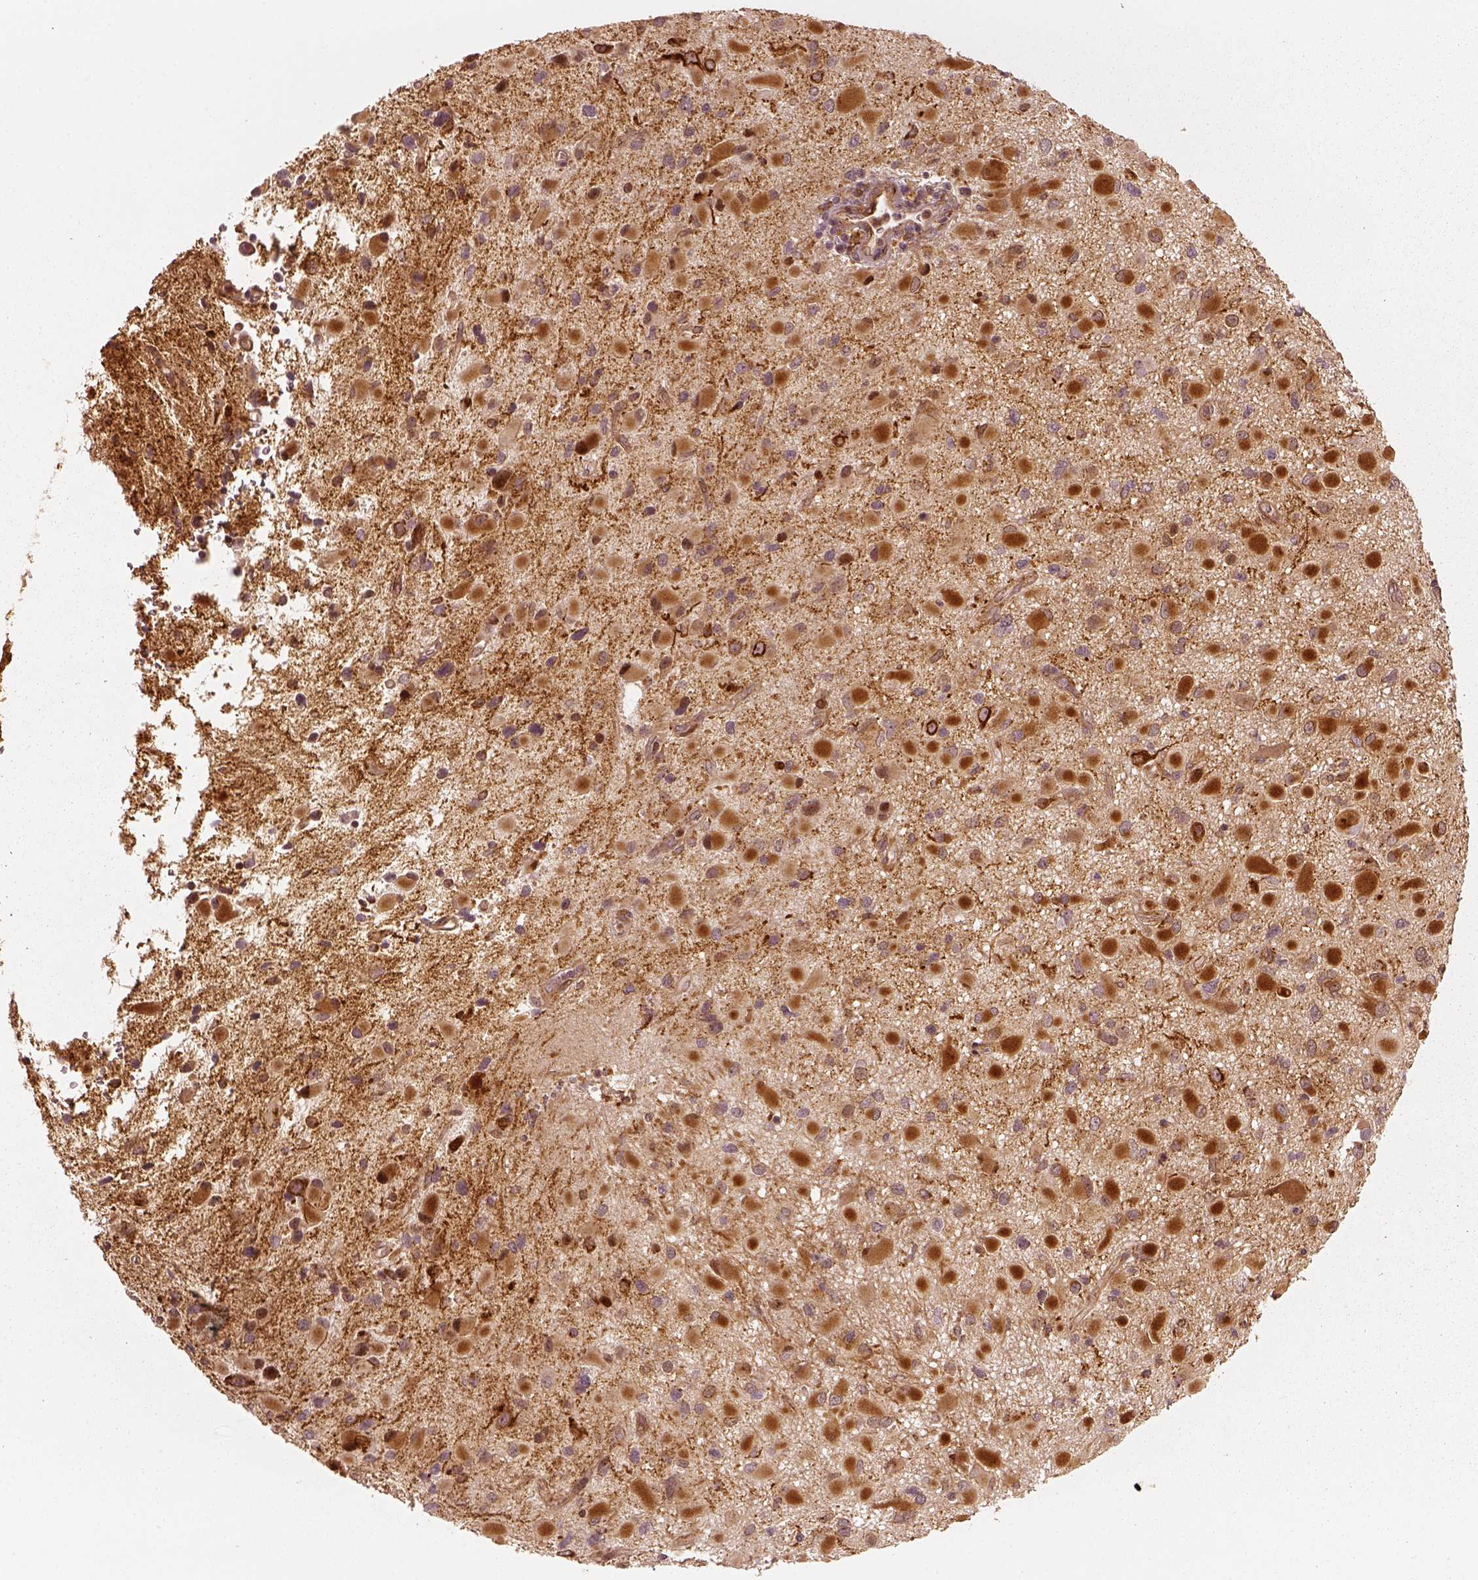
{"staining": {"intensity": "strong", "quantity": ">75%", "location": "cytoplasmic/membranous"}, "tissue": "glioma", "cell_type": "Tumor cells", "image_type": "cancer", "snomed": [{"axis": "morphology", "description": "Glioma, malignant, Low grade"}, {"axis": "topography", "description": "Brain"}], "caption": "Immunohistochemistry of malignant glioma (low-grade) displays high levels of strong cytoplasmic/membranous positivity in approximately >75% of tumor cells.", "gene": "SLC12A9", "patient": {"sex": "female", "age": 32}}